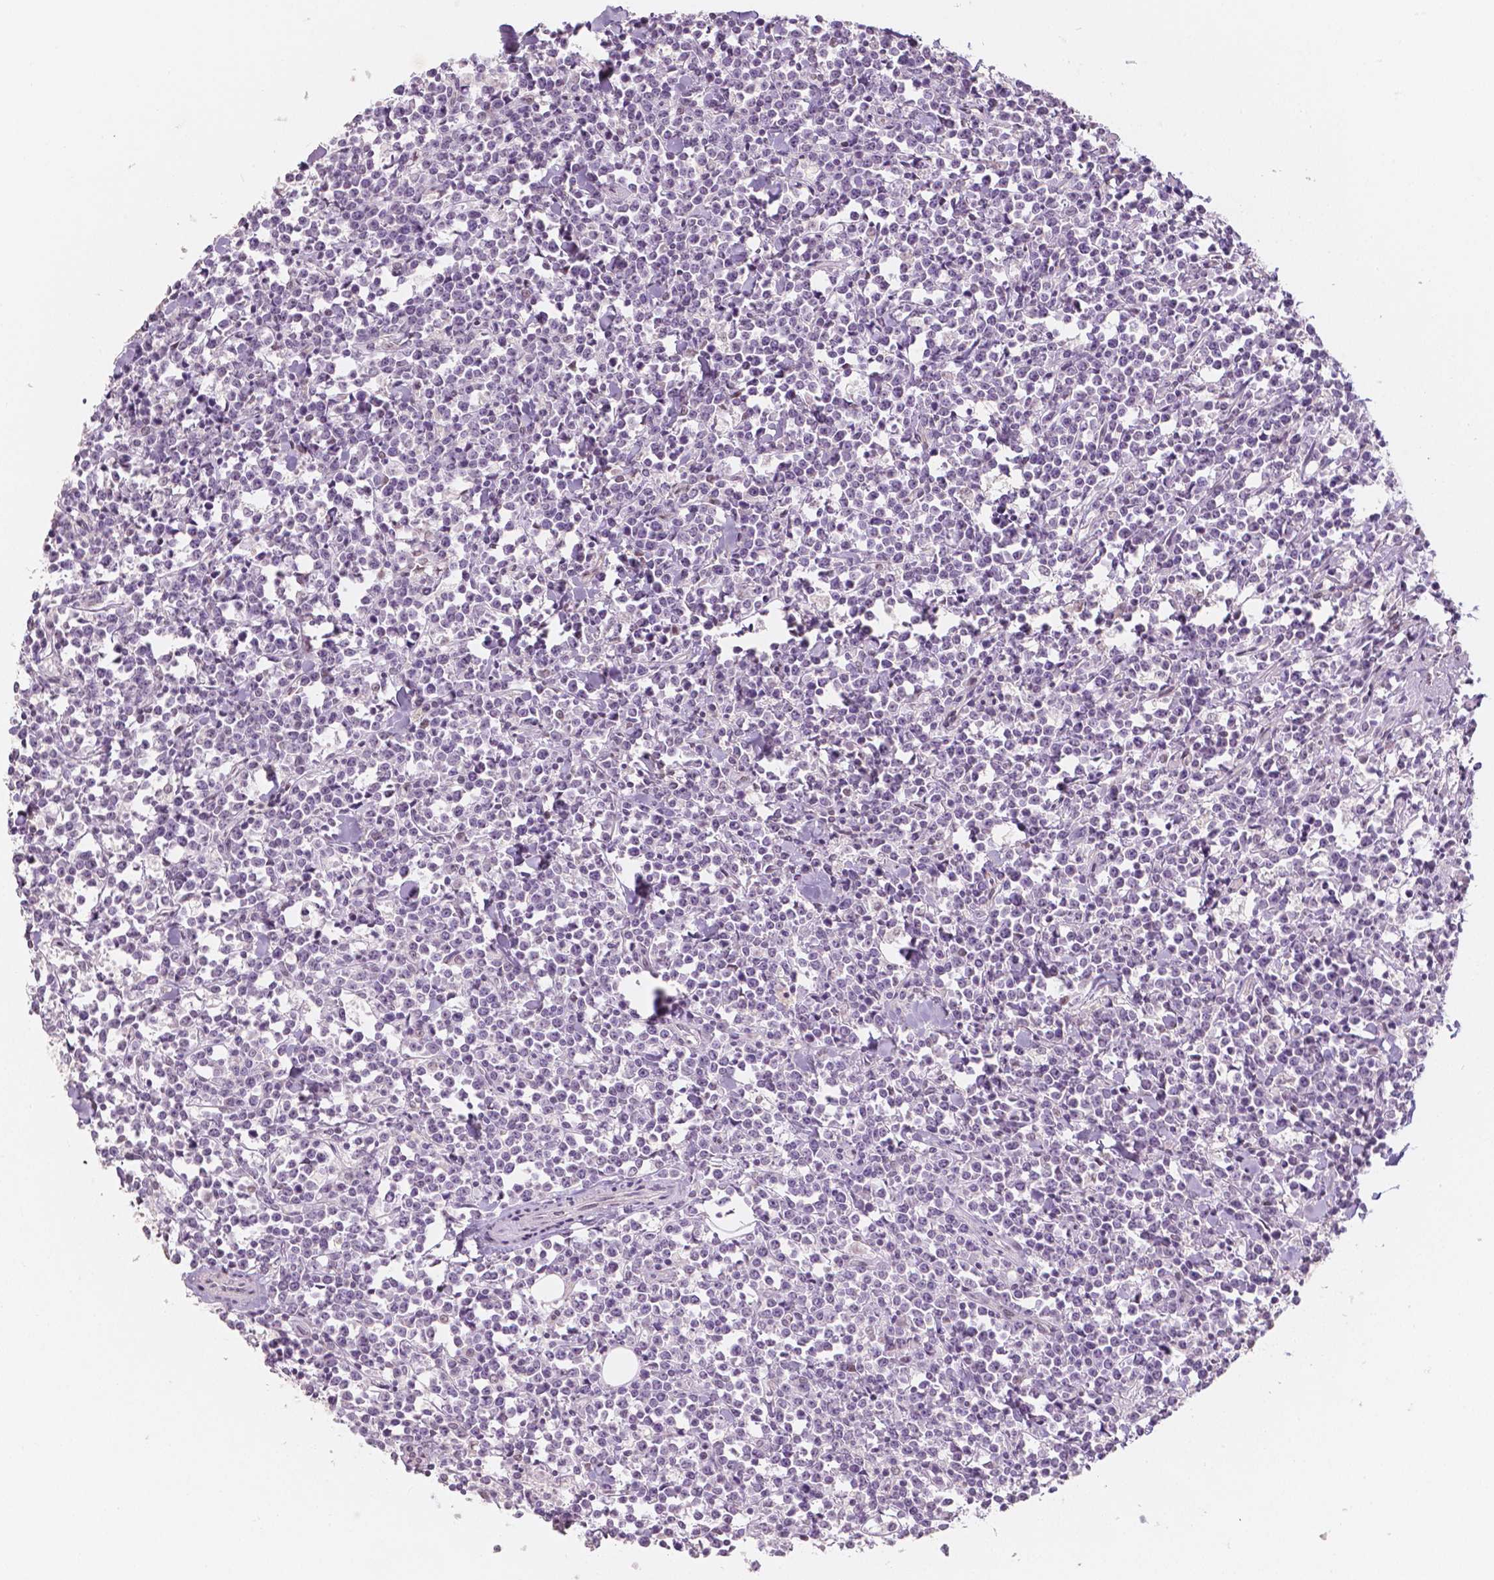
{"staining": {"intensity": "negative", "quantity": "none", "location": "none"}, "tissue": "lymphoma", "cell_type": "Tumor cells", "image_type": "cancer", "snomed": [{"axis": "morphology", "description": "Malignant lymphoma, non-Hodgkin's type, High grade"}, {"axis": "topography", "description": "Small intestine"}], "caption": "Immunohistochemical staining of malignant lymphoma, non-Hodgkin's type (high-grade) demonstrates no significant staining in tumor cells. The staining is performed using DAB brown chromogen with nuclei counter-stained in using hematoxylin.", "gene": "KDM5B", "patient": {"sex": "female", "age": 56}}